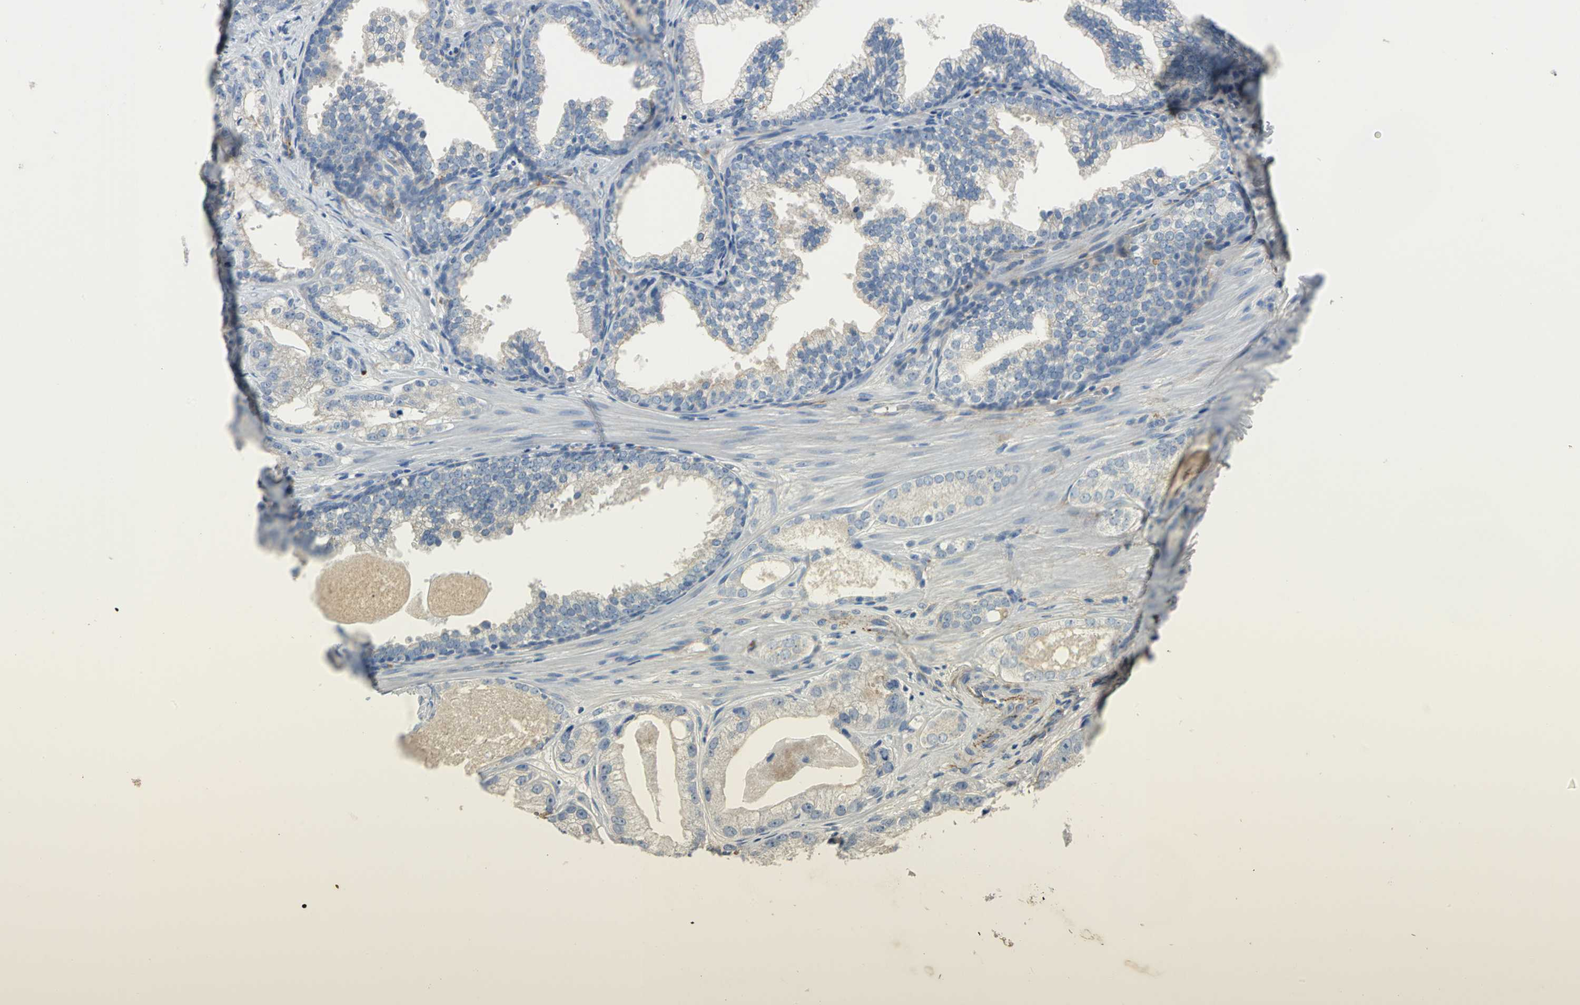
{"staining": {"intensity": "negative", "quantity": "none", "location": "none"}, "tissue": "prostate cancer", "cell_type": "Tumor cells", "image_type": "cancer", "snomed": [{"axis": "morphology", "description": "Adenocarcinoma, Low grade"}, {"axis": "topography", "description": "Prostate"}], "caption": "This is a histopathology image of immunohistochemistry staining of prostate low-grade adenocarcinoma, which shows no expression in tumor cells. (Brightfield microscopy of DAB (3,3'-diaminobenzidine) immunohistochemistry at high magnification).", "gene": "EFNB3", "patient": {"sex": "male", "age": 59}}